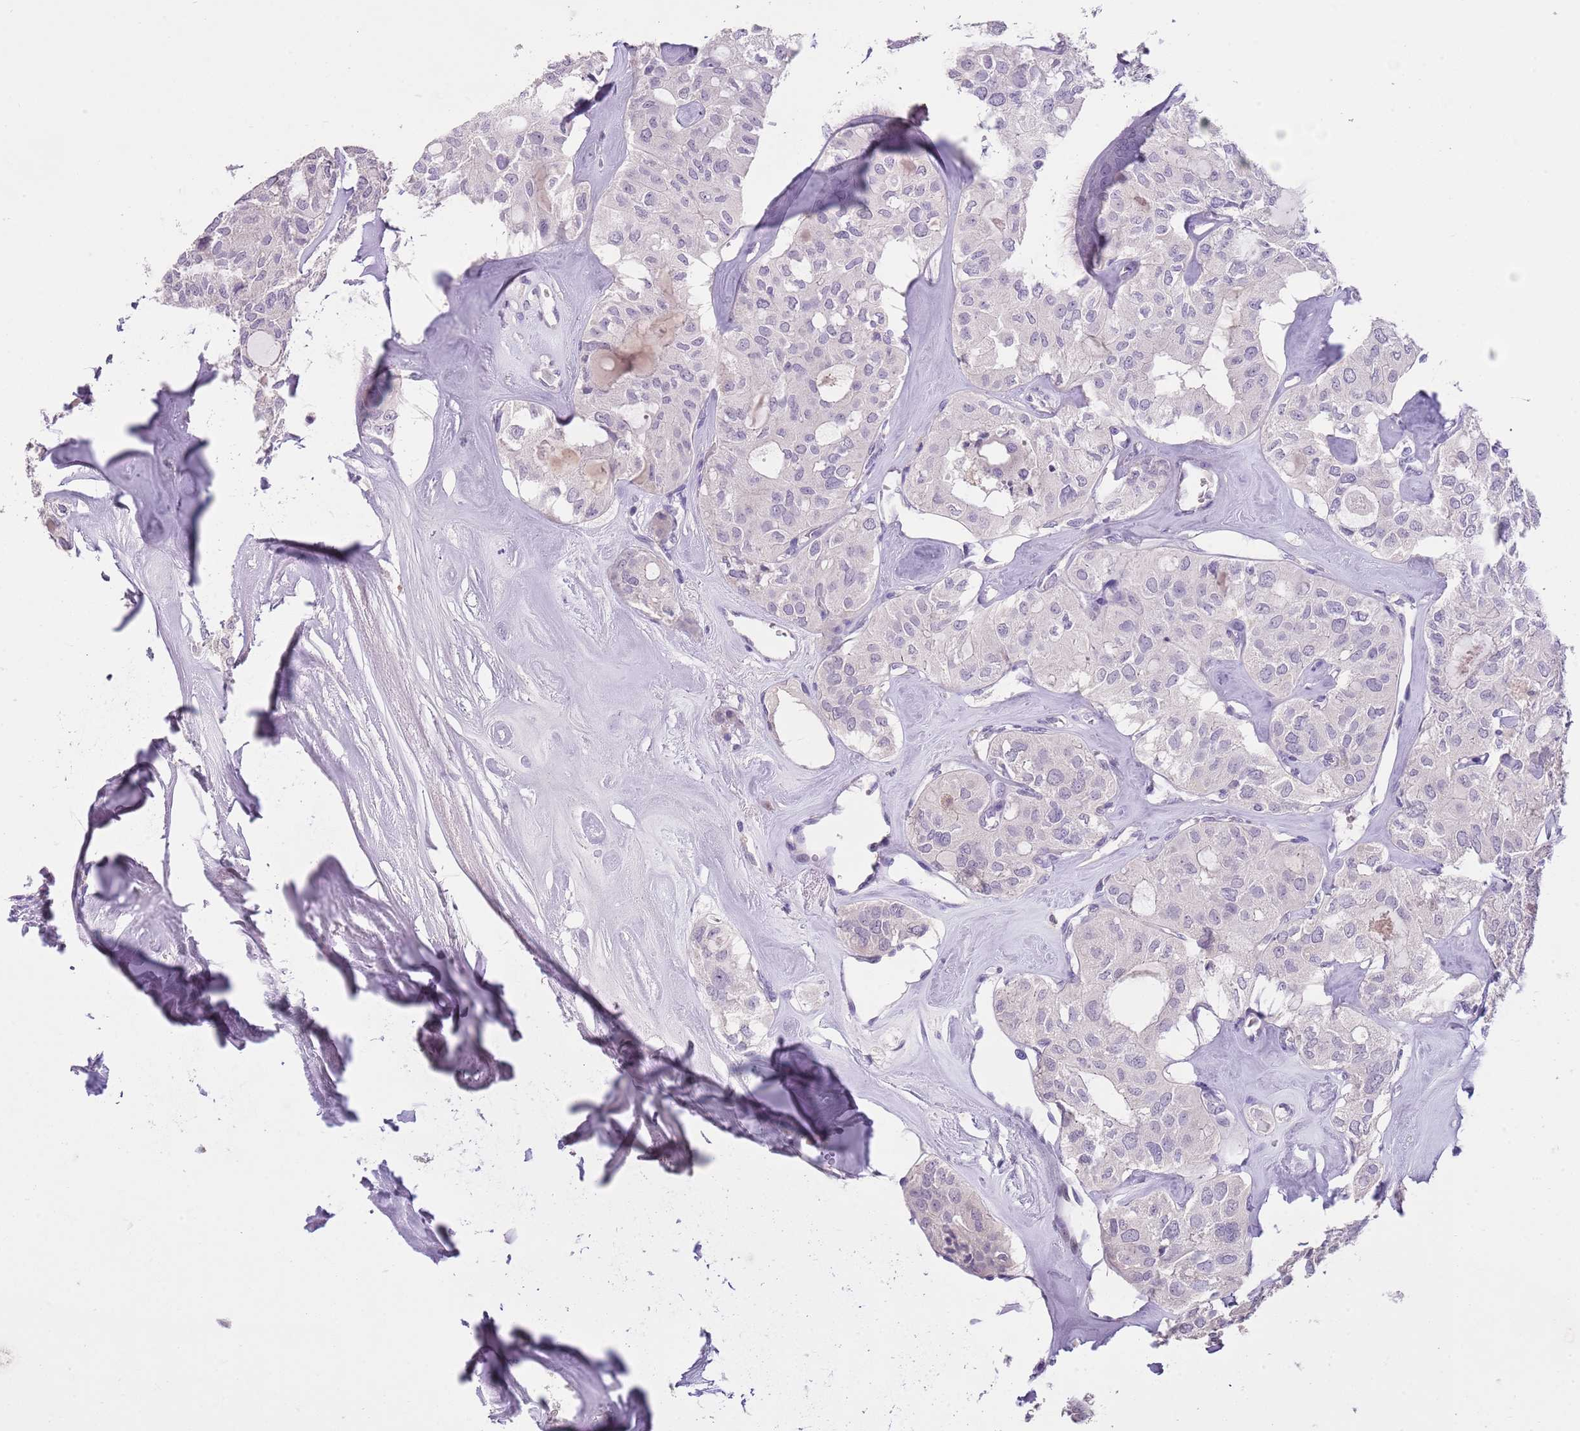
{"staining": {"intensity": "negative", "quantity": "none", "location": "none"}, "tissue": "thyroid cancer", "cell_type": "Tumor cells", "image_type": "cancer", "snomed": [{"axis": "morphology", "description": "Follicular adenoma carcinoma, NOS"}, {"axis": "topography", "description": "Thyroid gland"}], "caption": "Follicular adenoma carcinoma (thyroid) was stained to show a protein in brown. There is no significant staining in tumor cells. (IHC, brightfield microscopy, high magnification).", "gene": "SLC35E3", "patient": {"sex": "male", "age": 75}}